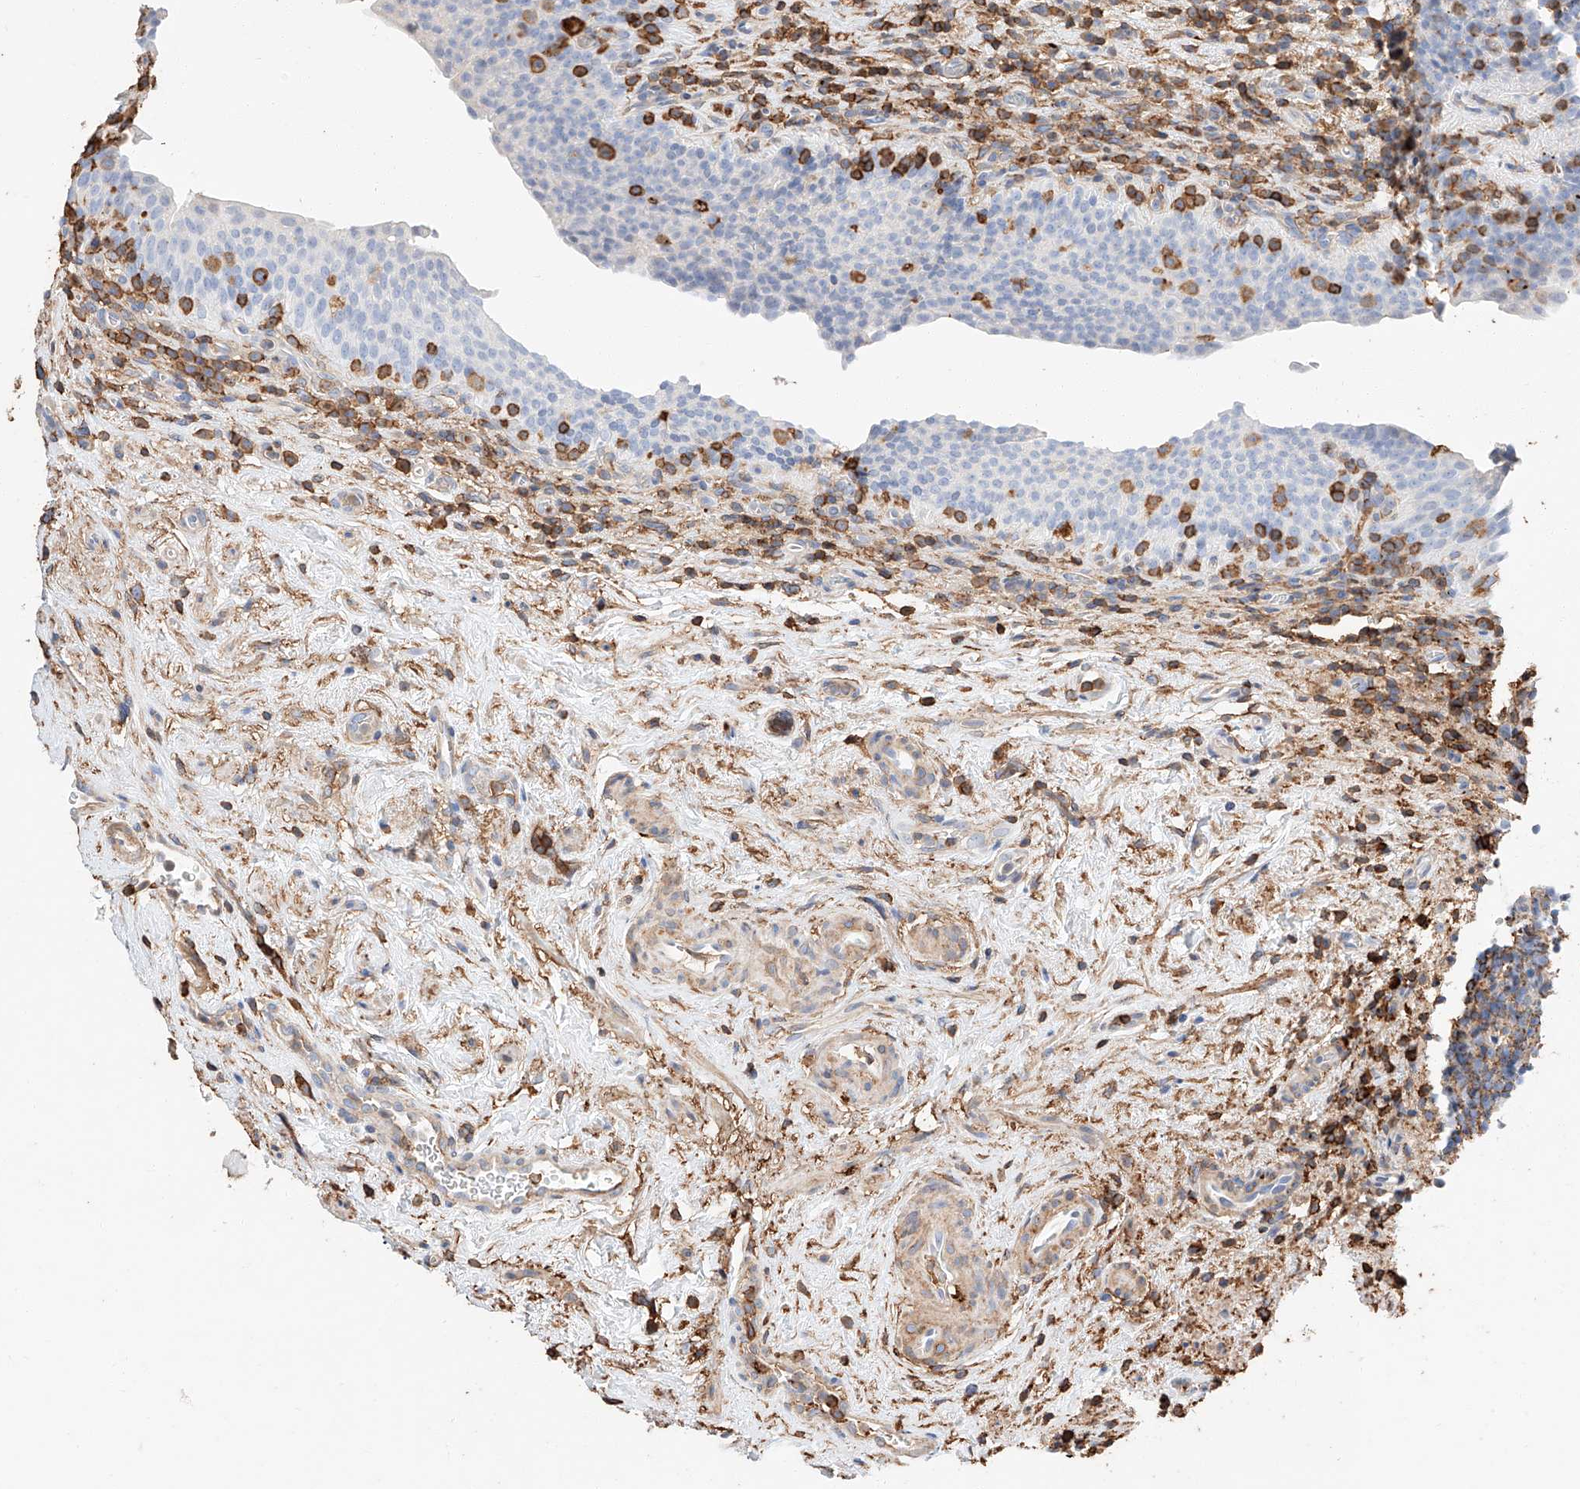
{"staining": {"intensity": "negative", "quantity": "none", "location": "none"}, "tissue": "urinary bladder", "cell_type": "Urothelial cells", "image_type": "normal", "snomed": [{"axis": "morphology", "description": "Normal tissue, NOS"}, {"axis": "topography", "description": "Urinary bladder"}], "caption": "The histopathology image demonstrates no staining of urothelial cells in normal urinary bladder. (DAB IHC visualized using brightfield microscopy, high magnification).", "gene": "WFS1", "patient": {"sex": "male", "age": 83}}